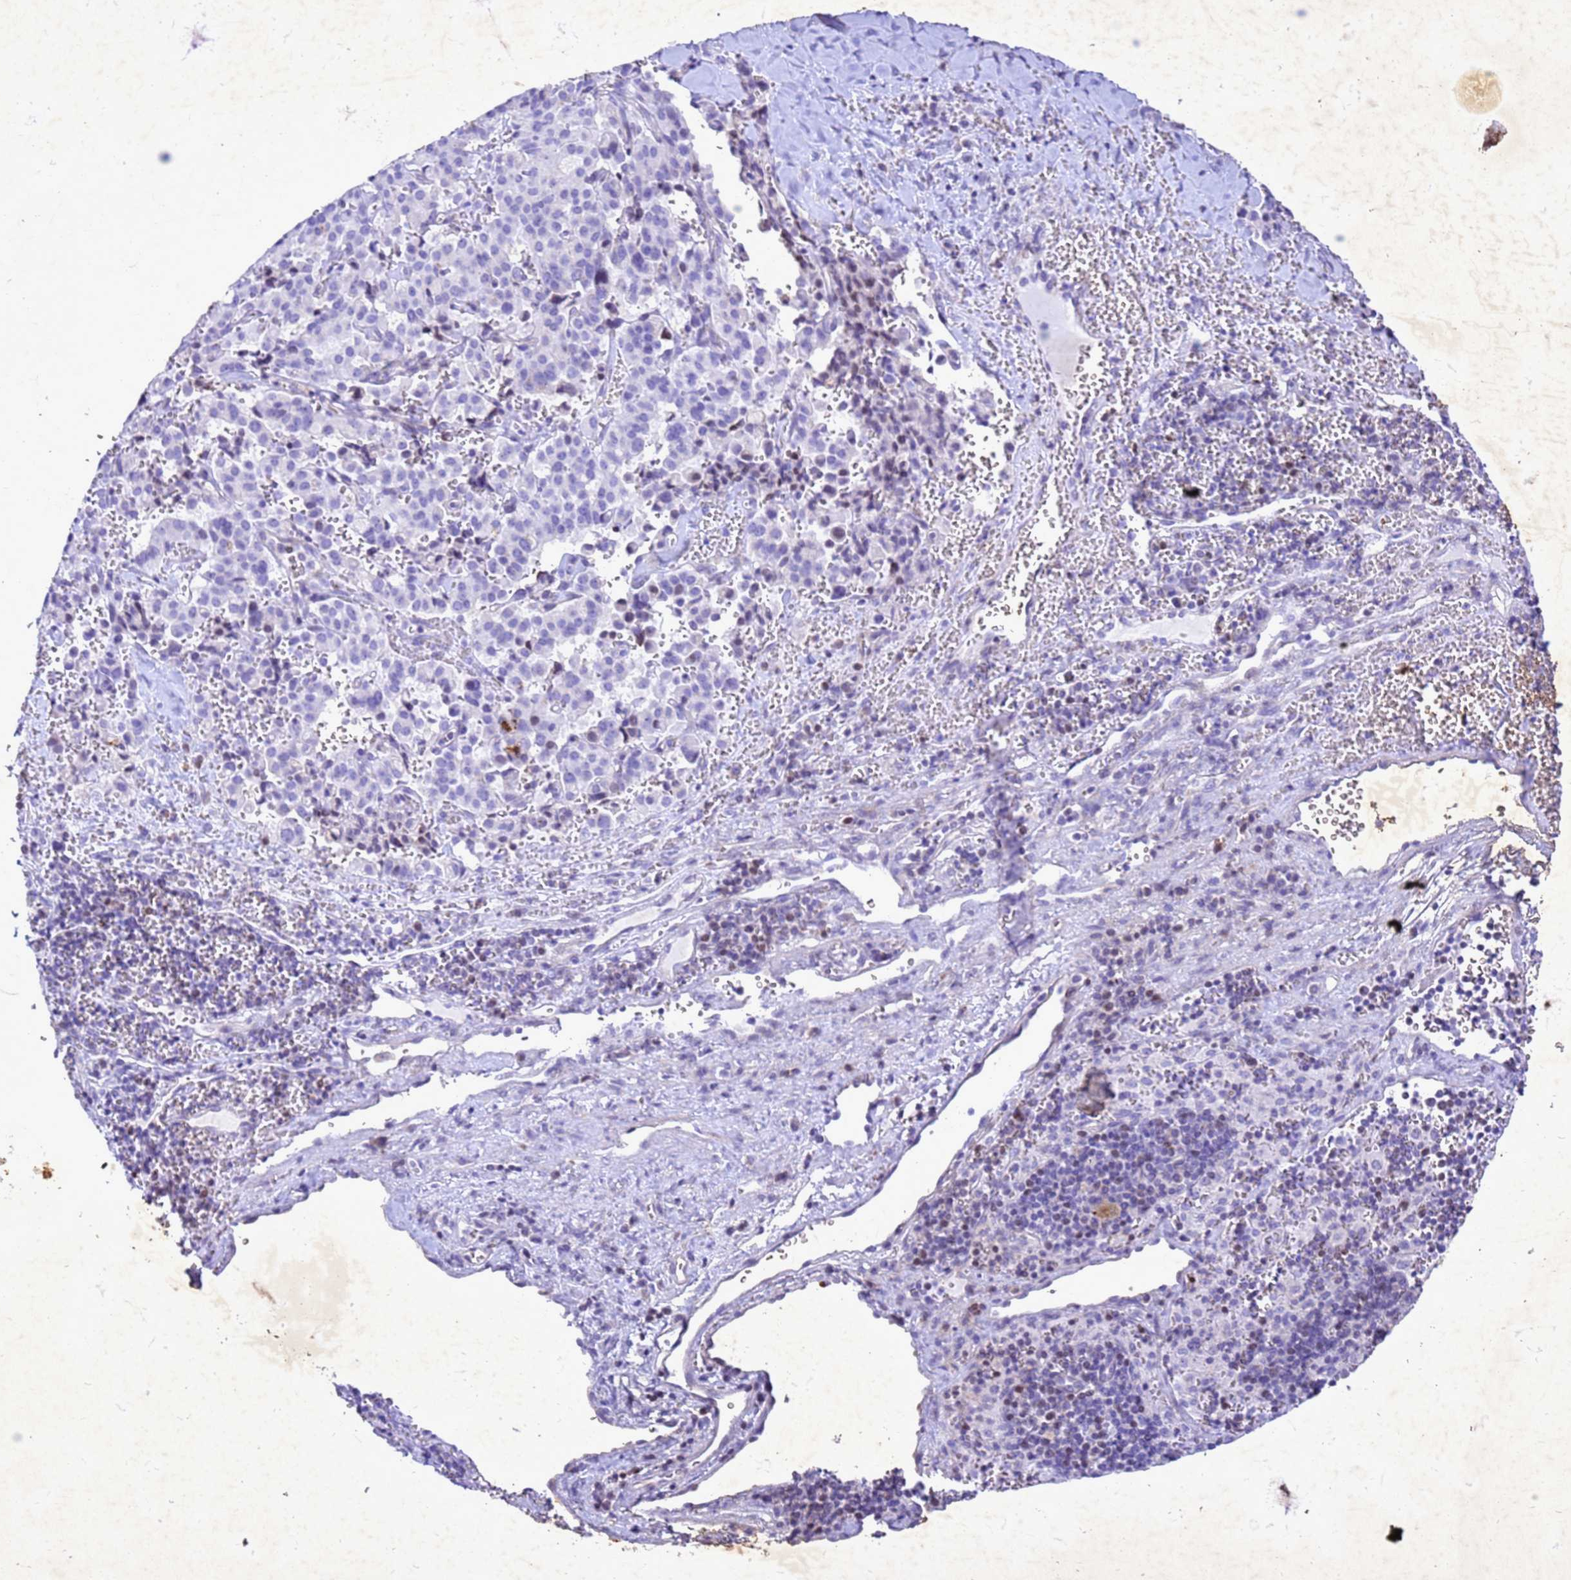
{"staining": {"intensity": "negative", "quantity": "none", "location": "none"}, "tissue": "pancreatic cancer", "cell_type": "Tumor cells", "image_type": "cancer", "snomed": [{"axis": "morphology", "description": "Adenocarcinoma, NOS"}, {"axis": "topography", "description": "Pancreas"}], "caption": "A histopathology image of pancreatic cancer stained for a protein shows no brown staining in tumor cells.", "gene": "COPS9", "patient": {"sex": "male", "age": 65}}